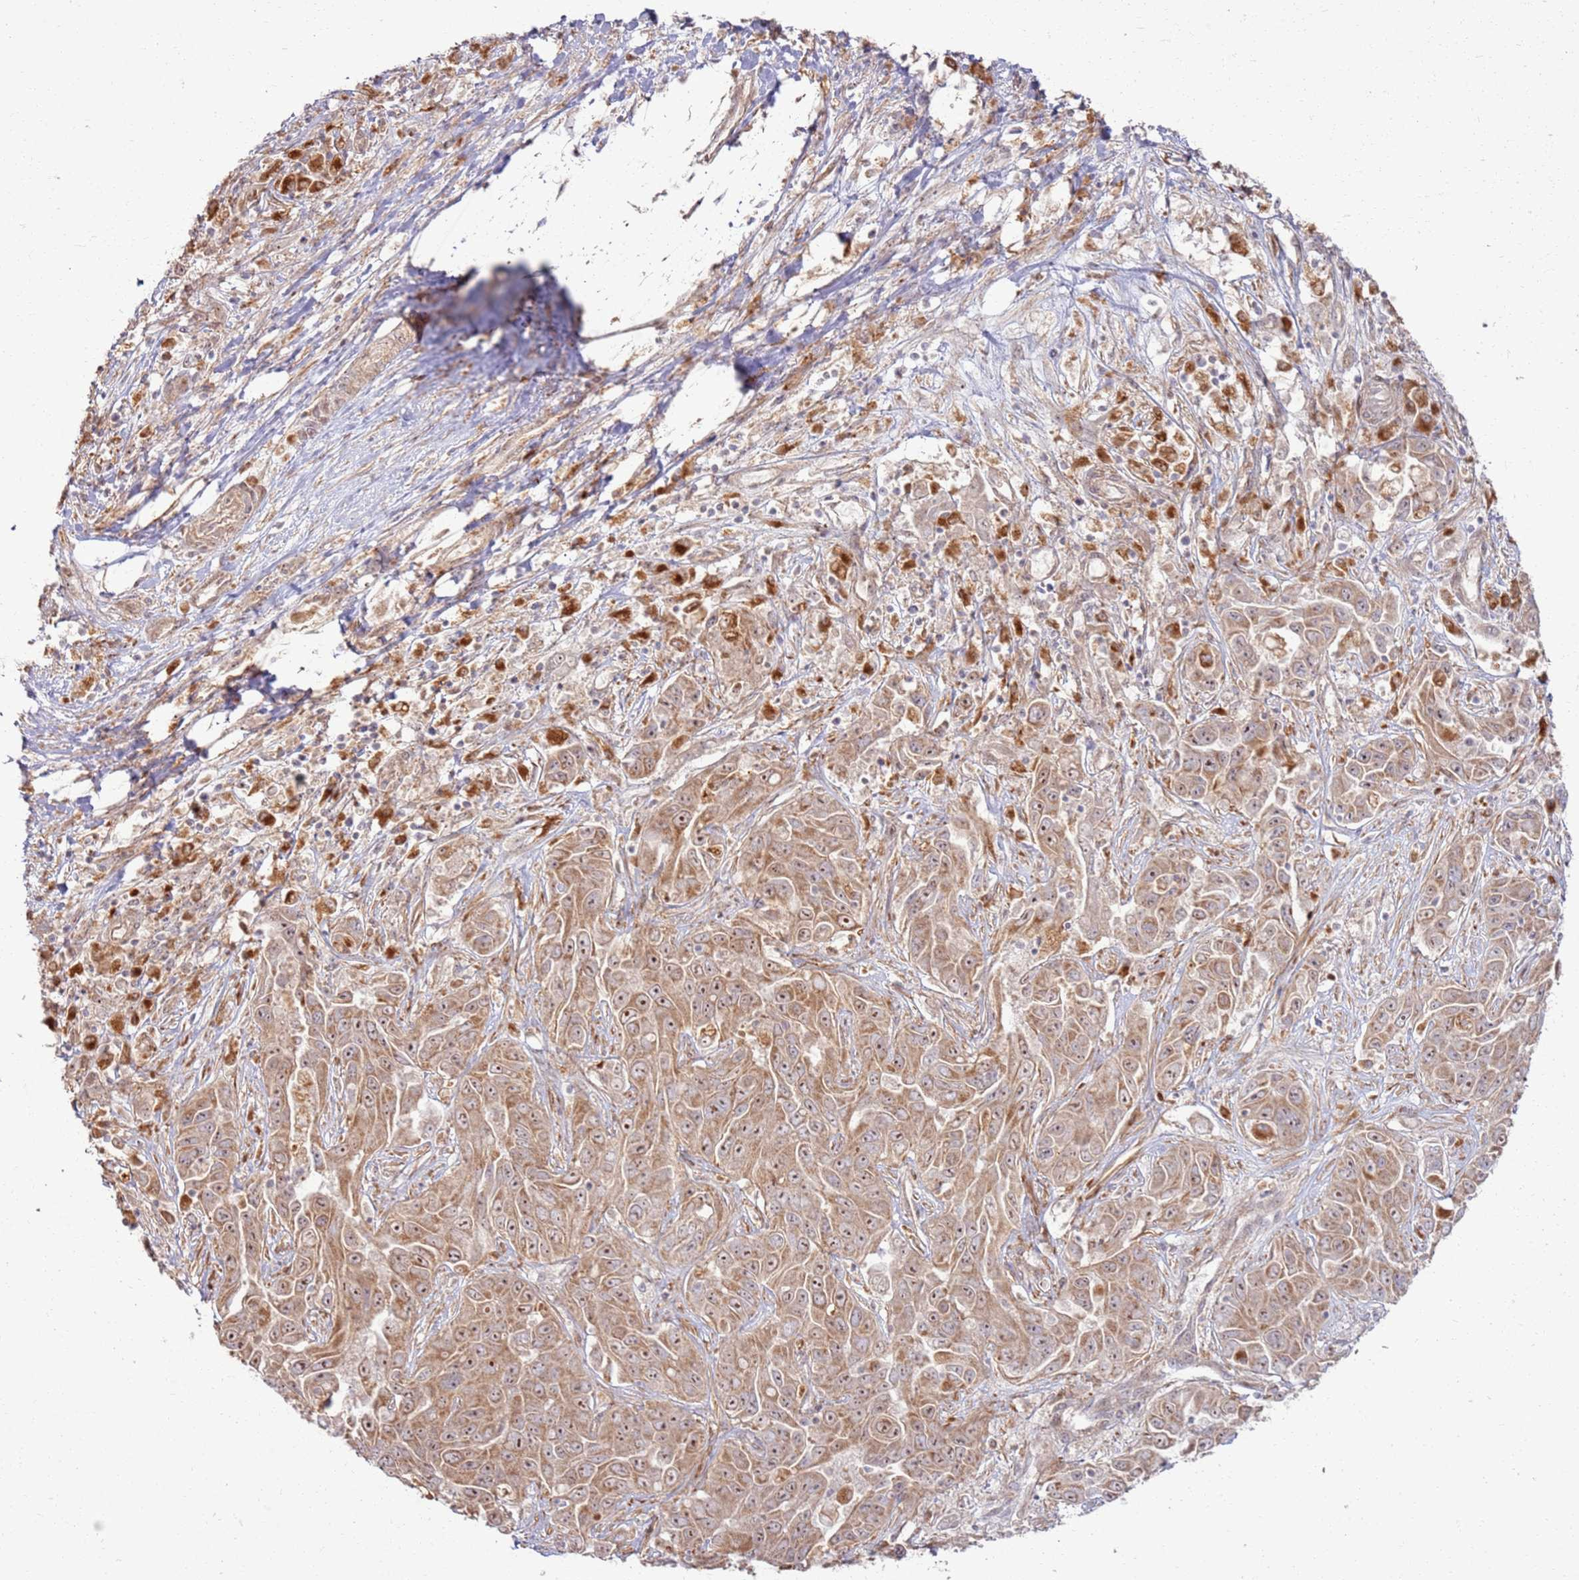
{"staining": {"intensity": "moderate", "quantity": ">75%", "location": "cytoplasmic/membranous,nuclear"}, "tissue": "liver cancer", "cell_type": "Tumor cells", "image_type": "cancer", "snomed": [{"axis": "morphology", "description": "Cholangiocarcinoma"}, {"axis": "topography", "description": "Liver"}], "caption": "An image showing moderate cytoplasmic/membranous and nuclear positivity in about >75% of tumor cells in liver cholangiocarcinoma, as visualized by brown immunohistochemical staining.", "gene": "CNPY1", "patient": {"sex": "female", "age": 52}}